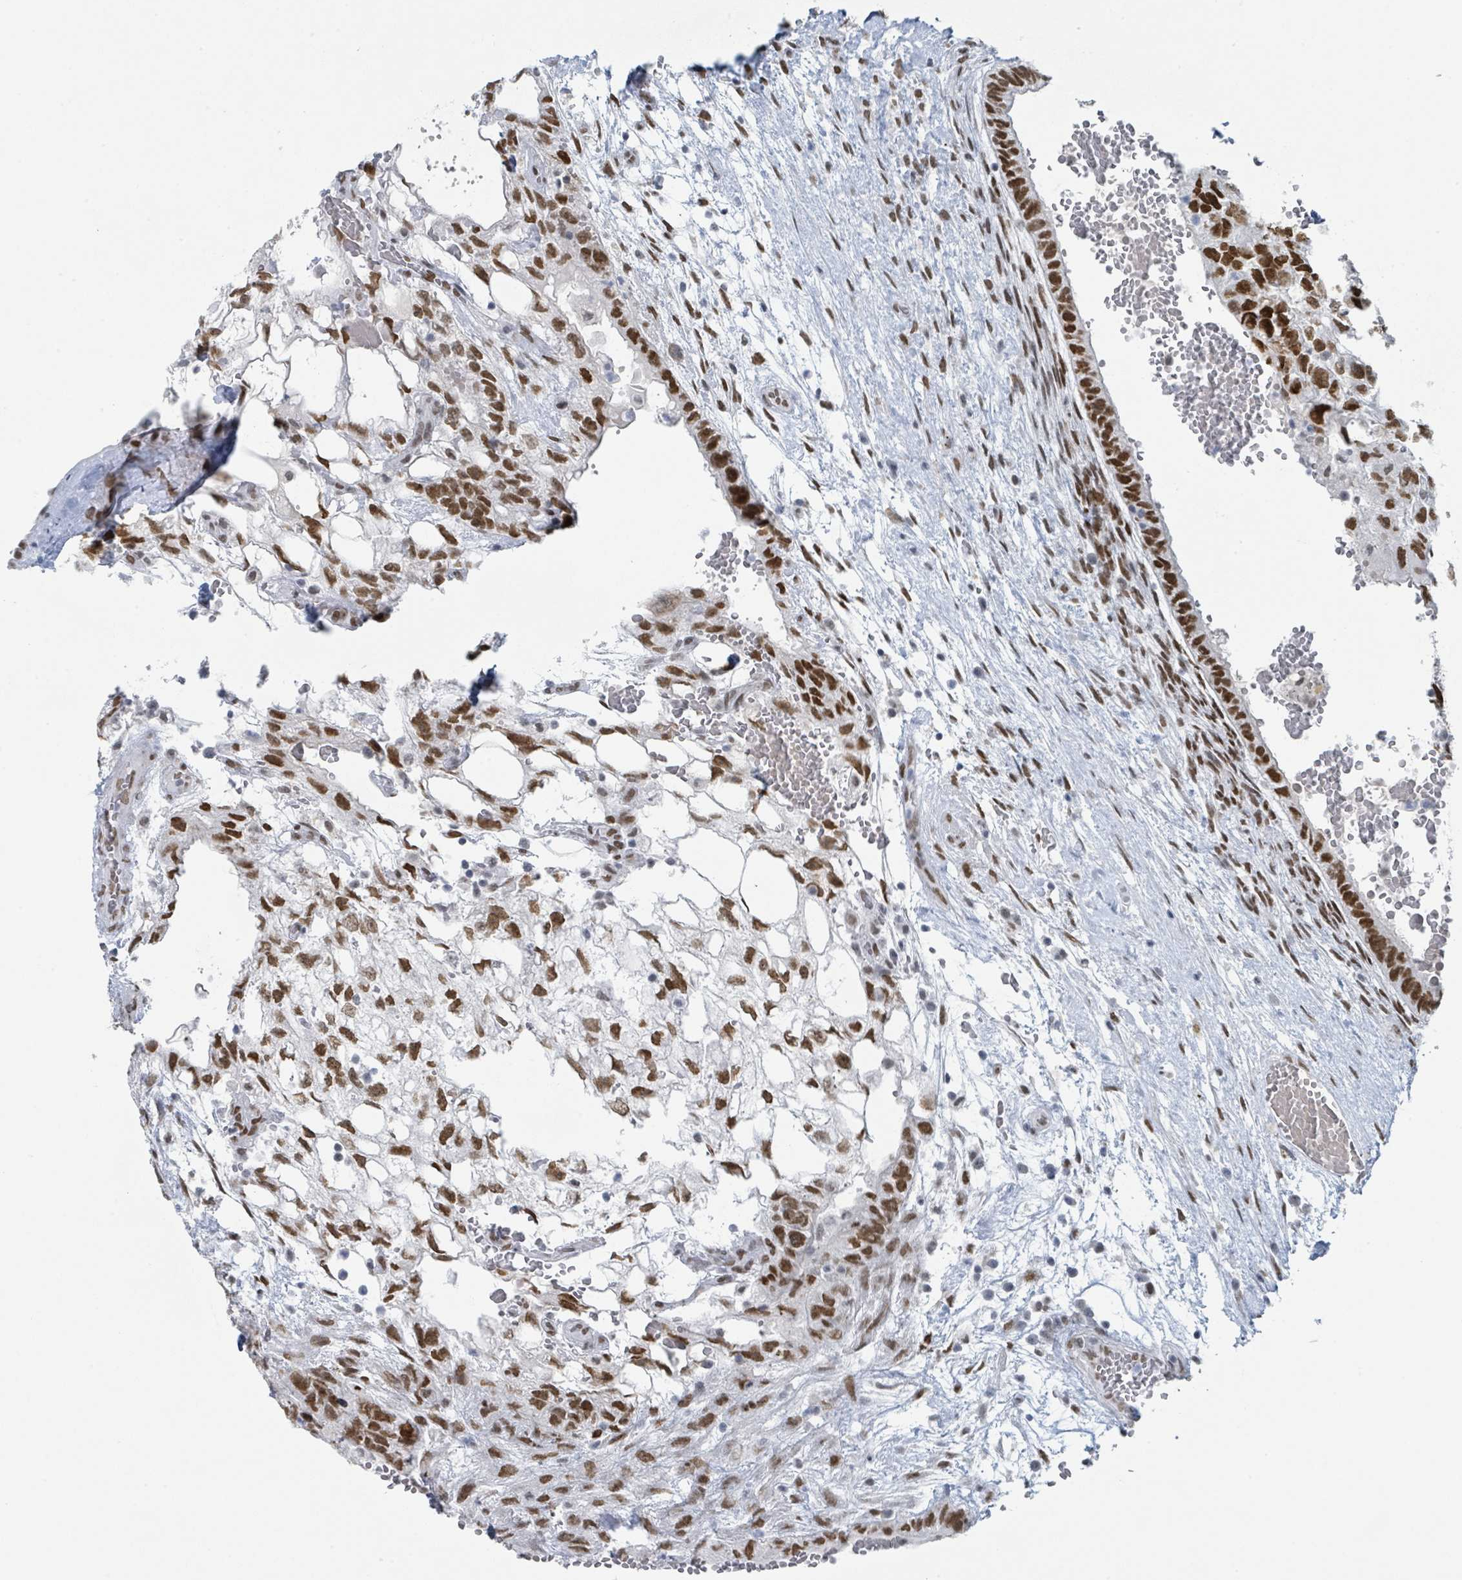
{"staining": {"intensity": "strong", "quantity": ">75%", "location": "nuclear"}, "tissue": "testis cancer", "cell_type": "Tumor cells", "image_type": "cancer", "snomed": [{"axis": "morphology", "description": "Normal tissue, NOS"}, {"axis": "morphology", "description": "Carcinoma, Embryonal, NOS"}, {"axis": "topography", "description": "Testis"}], "caption": "IHC staining of testis cancer (embryonal carcinoma), which shows high levels of strong nuclear positivity in about >75% of tumor cells indicating strong nuclear protein staining. The staining was performed using DAB (brown) for protein detection and nuclei were counterstained in hematoxylin (blue).", "gene": "EHMT2", "patient": {"sex": "male", "age": 32}}